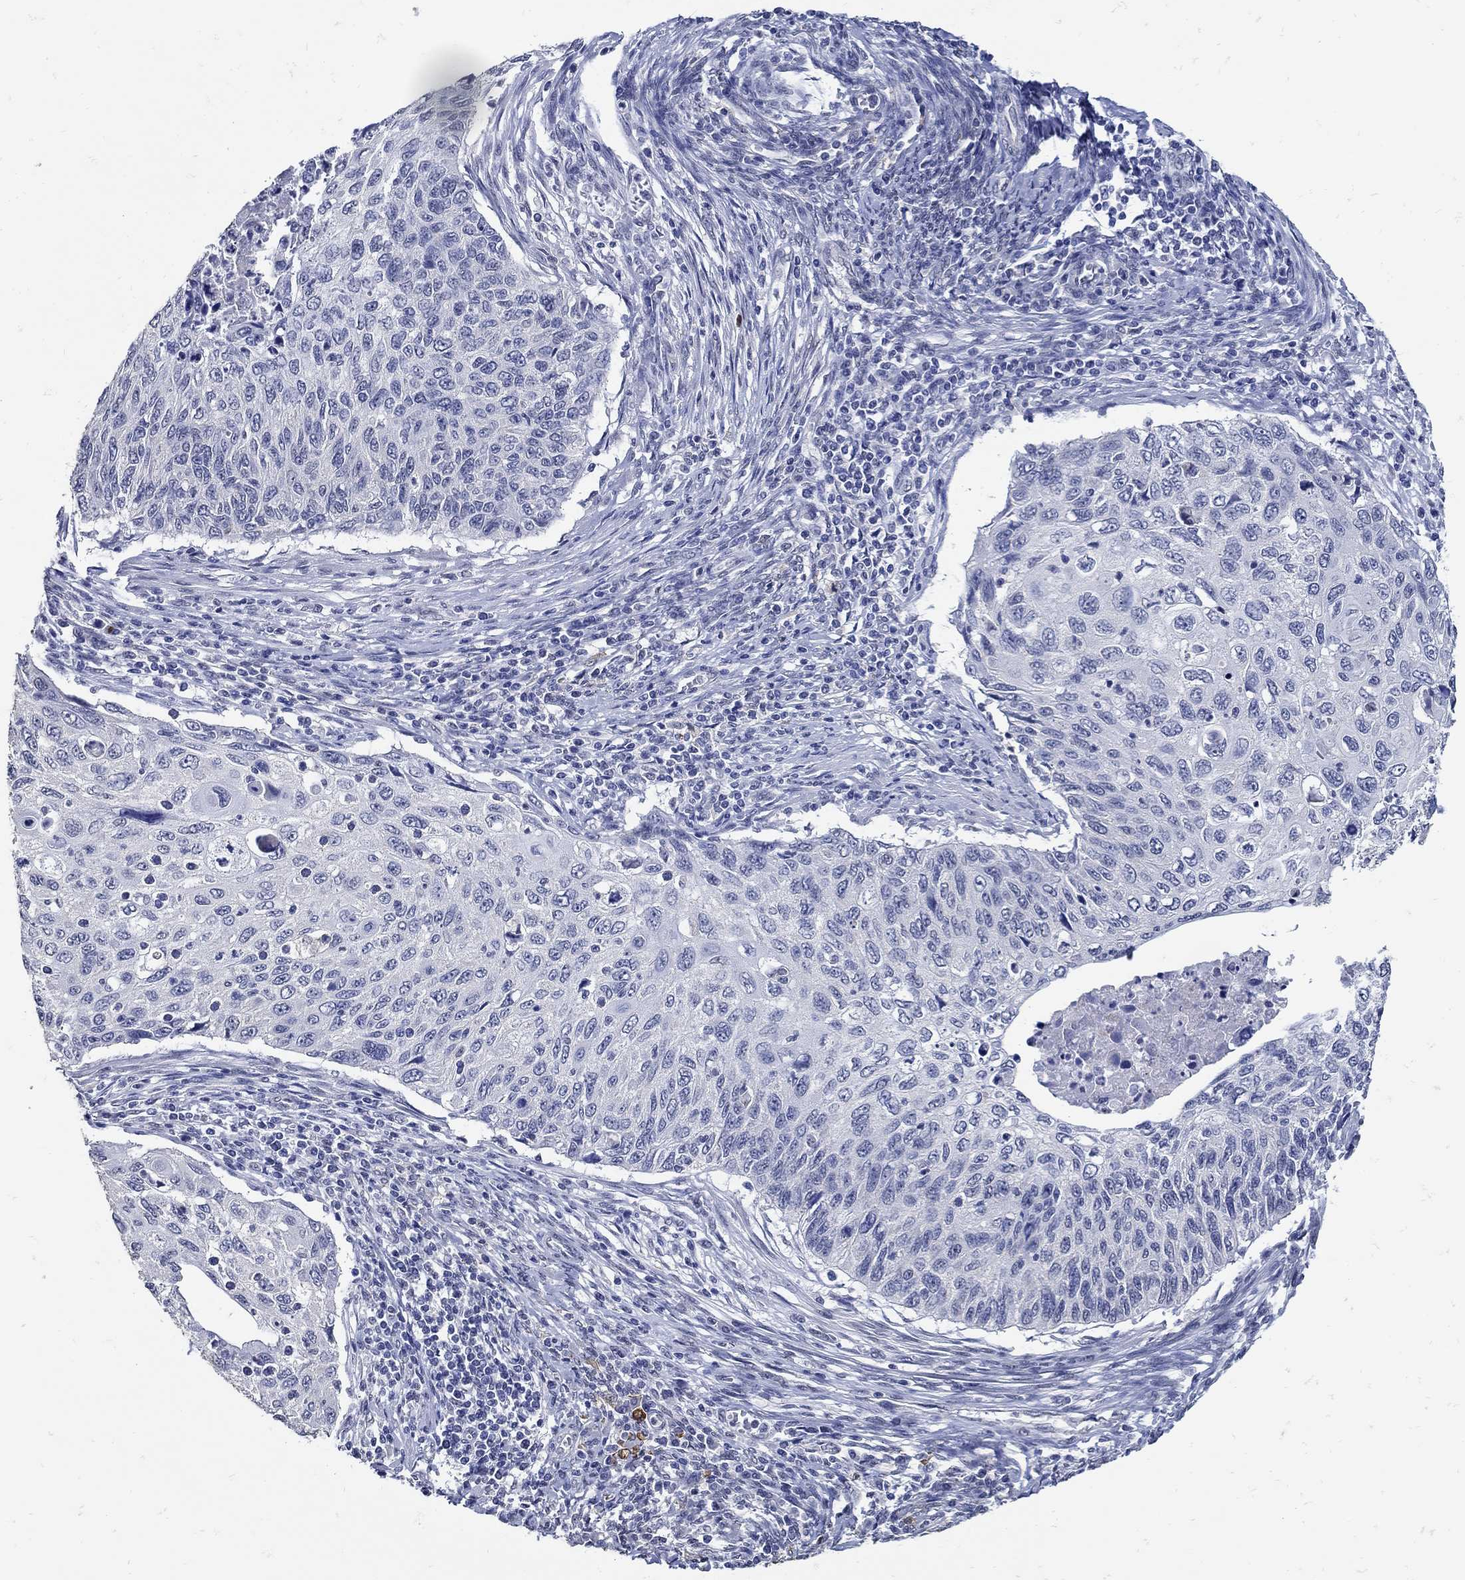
{"staining": {"intensity": "negative", "quantity": "none", "location": "none"}, "tissue": "cervical cancer", "cell_type": "Tumor cells", "image_type": "cancer", "snomed": [{"axis": "morphology", "description": "Squamous cell carcinoma, NOS"}, {"axis": "topography", "description": "Cervix"}], "caption": "Image shows no protein positivity in tumor cells of cervical squamous cell carcinoma tissue.", "gene": "KCNN3", "patient": {"sex": "female", "age": 70}}